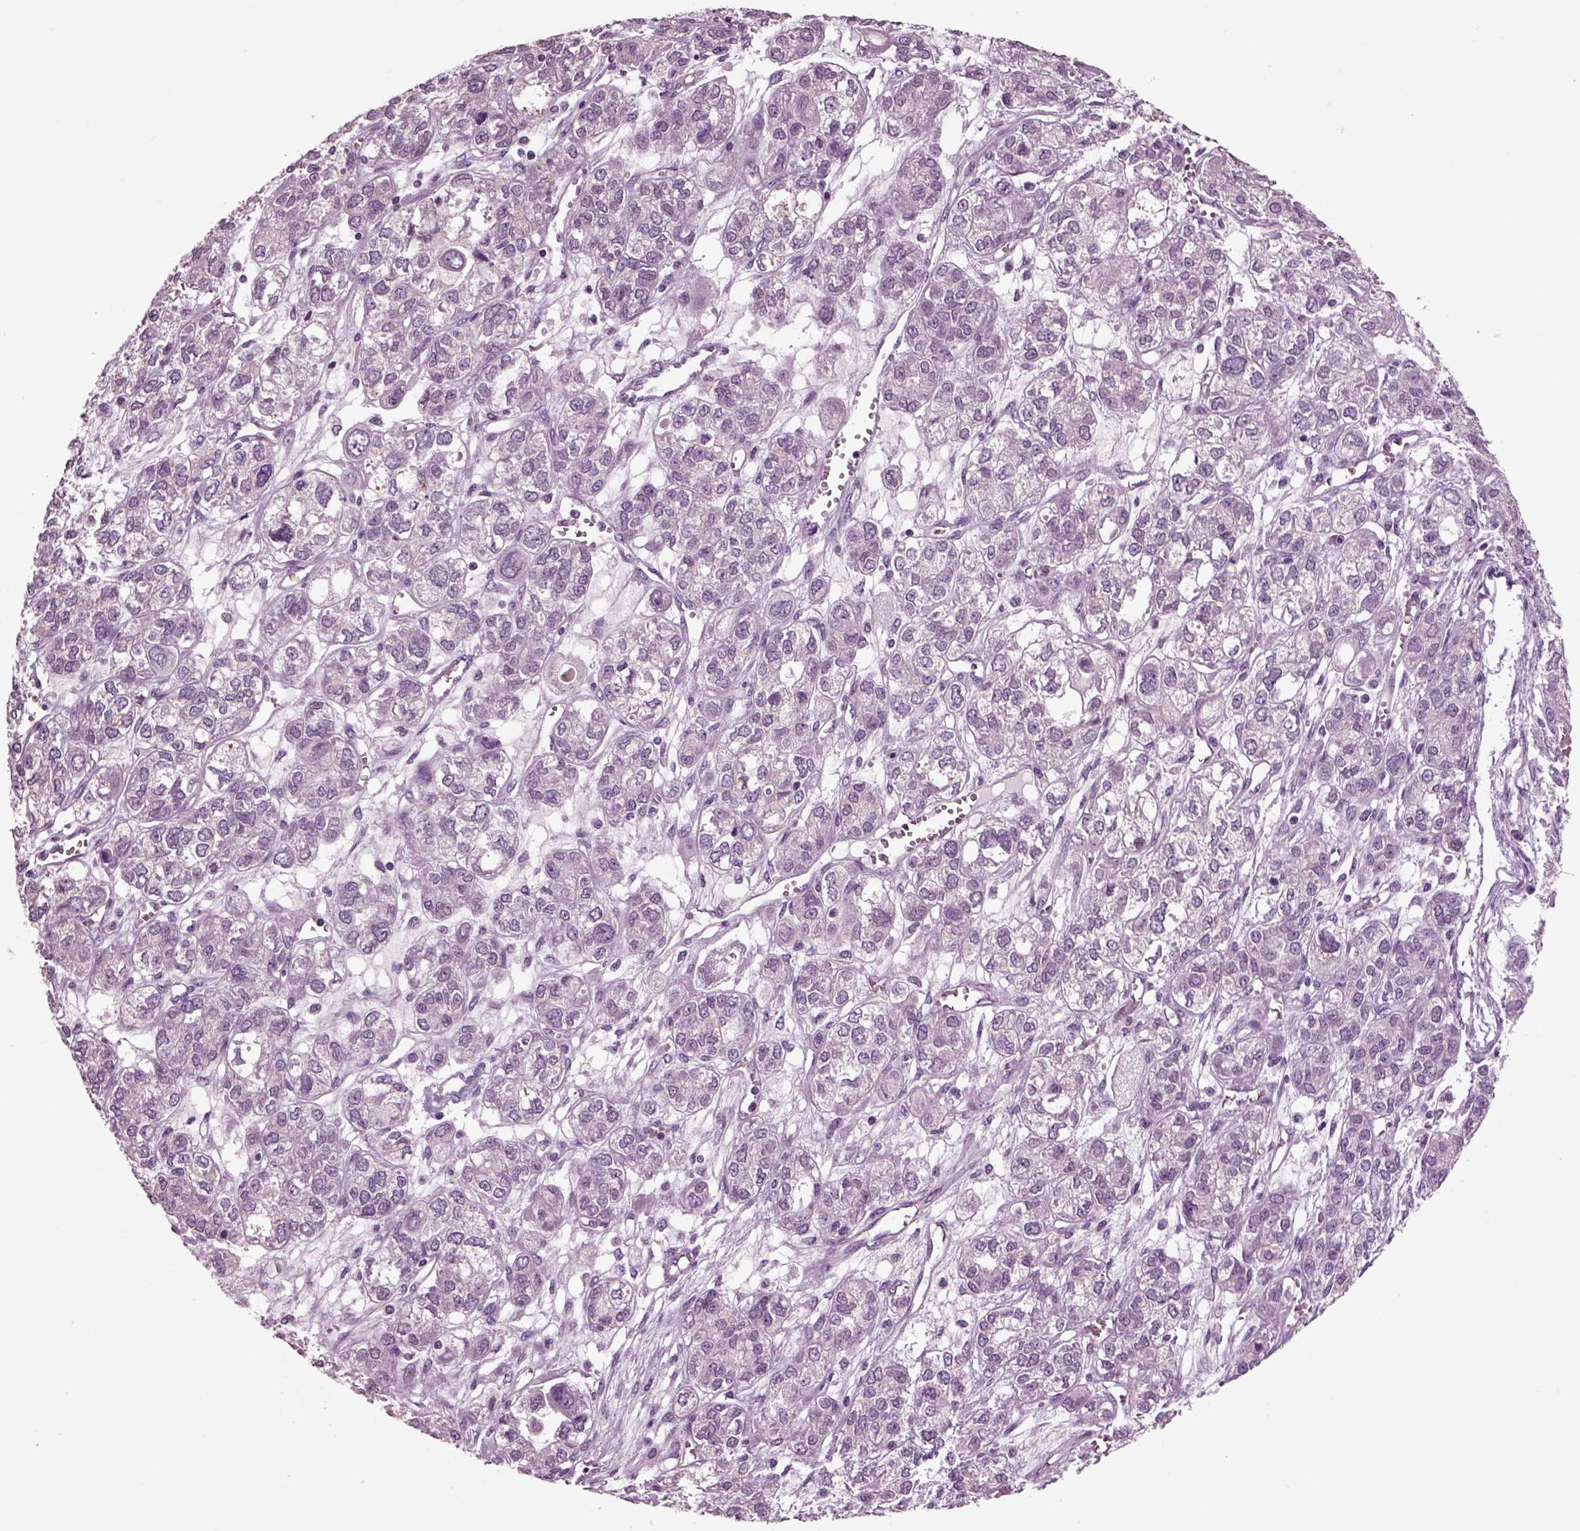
{"staining": {"intensity": "negative", "quantity": "none", "location": "none"}, "tissue": "ovarian cancer", "cell_type": "Tumor cells", "image_type": "cancer", "snomed": [{"axis": "morphology", "description": "Carcinoma, endometroid"}, {"axis": "topography", "description": "Ovary"}], "caption": "High power microscopy image of an IHC image of ovarian cancer (endometroid carcinoma), revealing no significant staining in tumor cells. (DAB (3,3'-diaminobenzidine) IHC visualized using brightfield microscopy, high magnification).", "gene": "CHGB", "patient": {"sex": "female", "age": 64}}